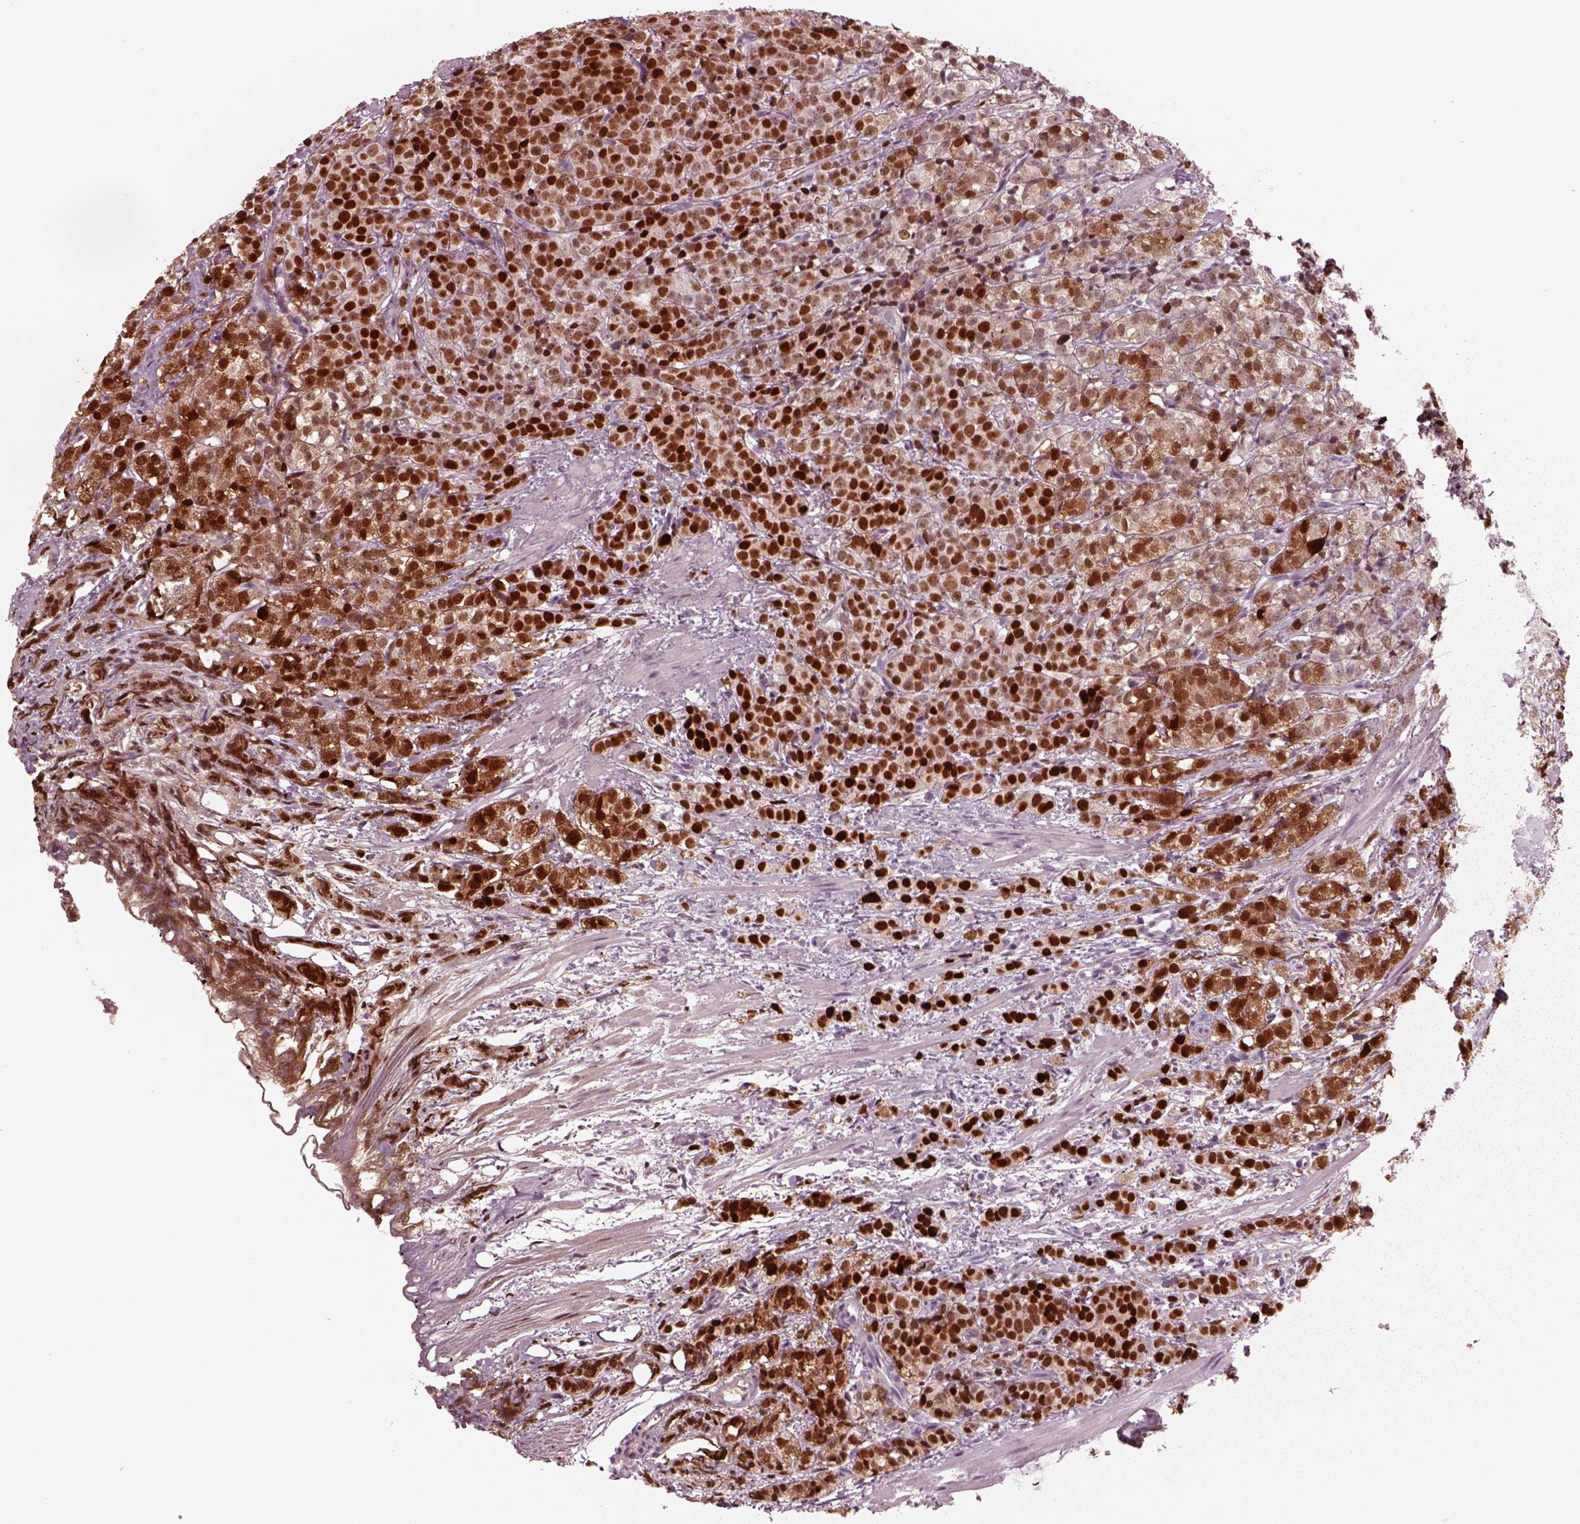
{"staining": {"intensity": "strong", "quantity": ">75%", "location": "nuclear"}, "tissue": "prostate cancer", "cell_type": "Tumor cells", "image_type": "cancer", "snomed": [{"axis": "morphology", "description": "Adenocarcinoma, High grade"}, {"axis": "topography", "description": "Prostate"}], "caption": "High-power microscopy captured an IHC micrograph of adenocarcinoma (high-grade) (prostate), revealing strong nuclear staining in about >75% of tumor cells.", "gene": "SOX9", "patient": {"sex": "male", "age": 53}}